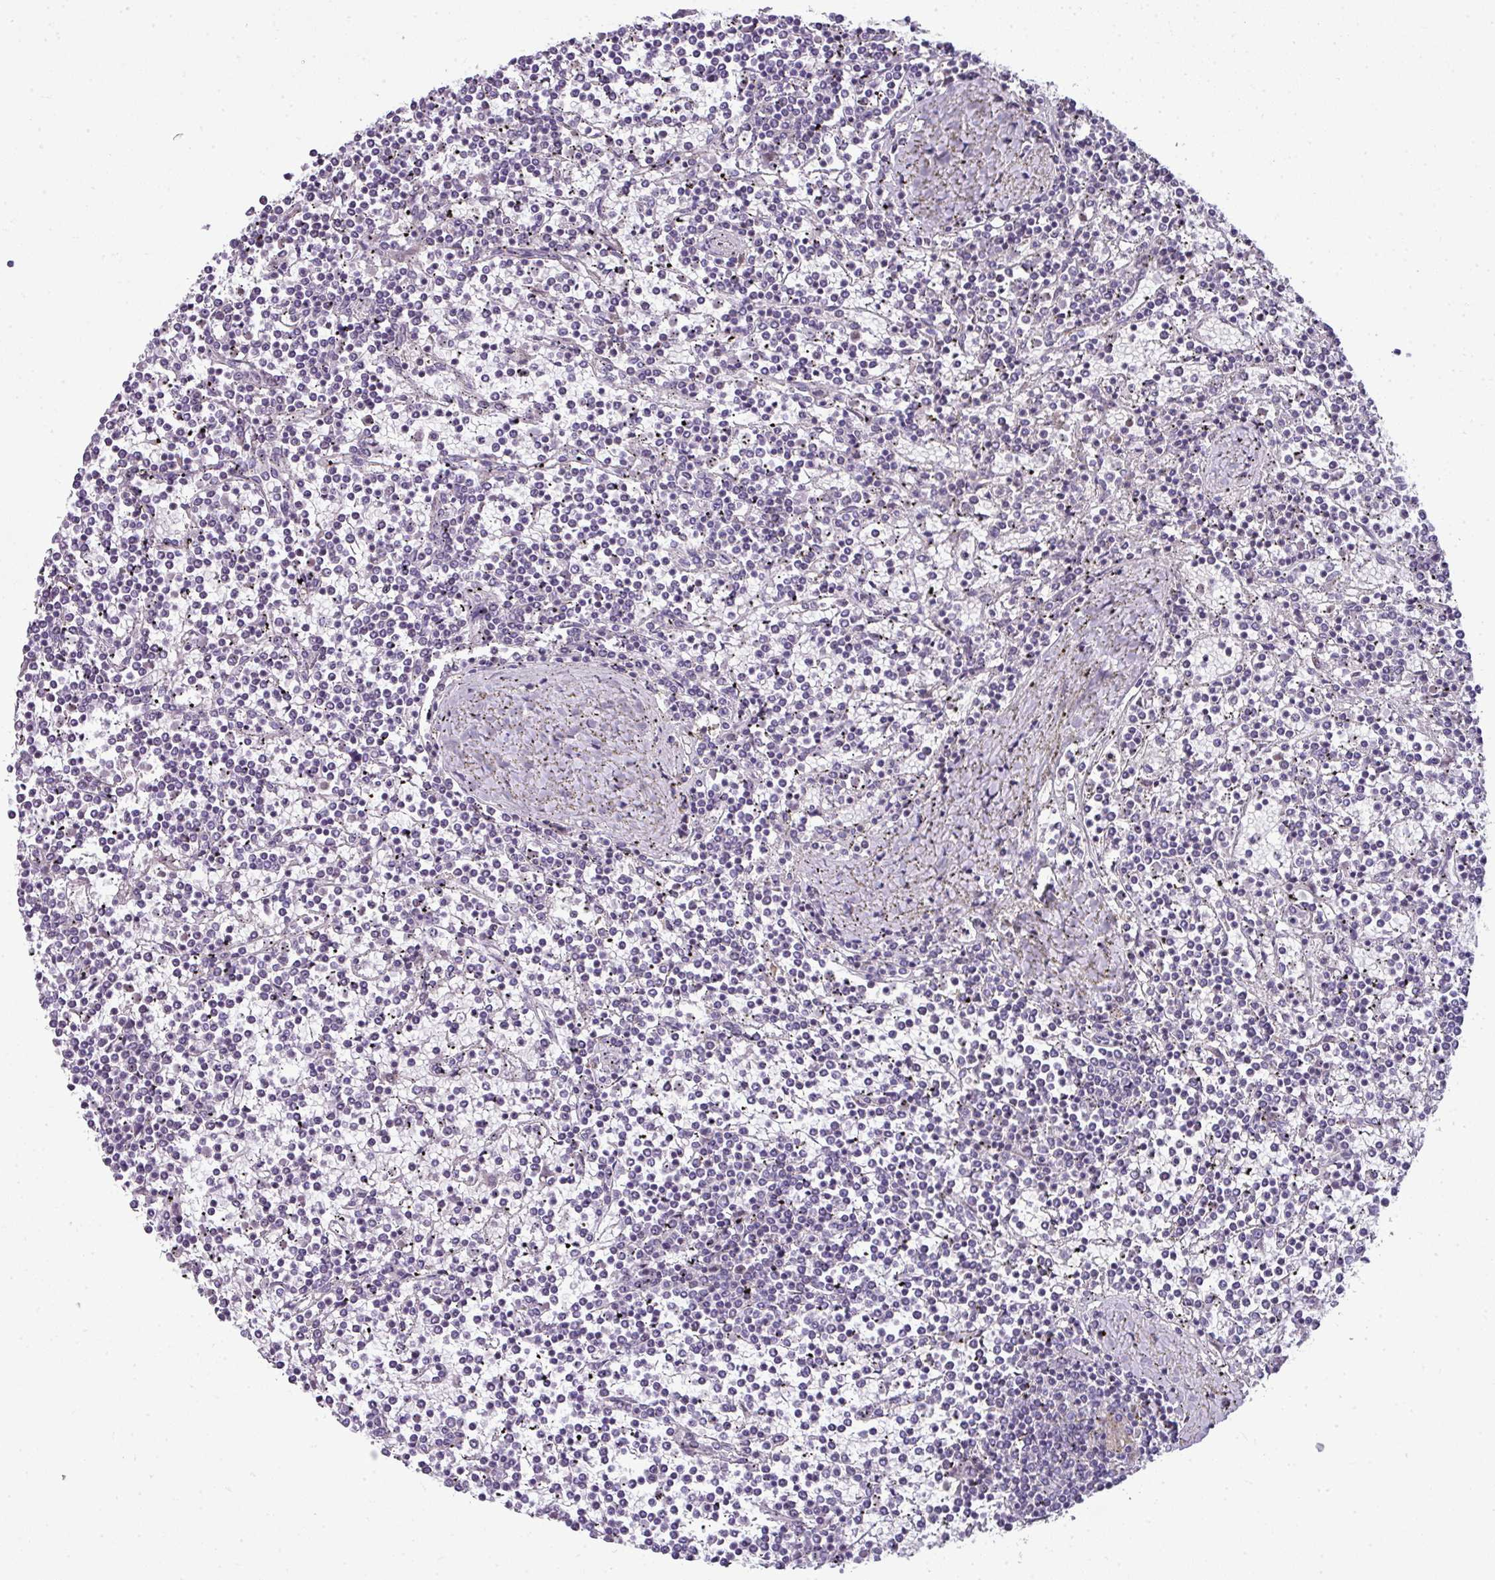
{"staining": {"intensity": "negative", "quantity": "none", "location": "none"}, "tissue": "lymphoma", "cell_type": "Tumor cells", "image_type": "cancer", "snomed": [{"axis": "morphology", "description": "Malignant lymphoma, non-Hodgkin's type, Low grade"}, {"axis": "topography", "description": "Spleen"}], "caption": "A micrograph of lymphoma stained for a protein shows no brown staining in tumor cells.", "gene": "STAT5A", "patient": {"sex": "female", "age": 19}}